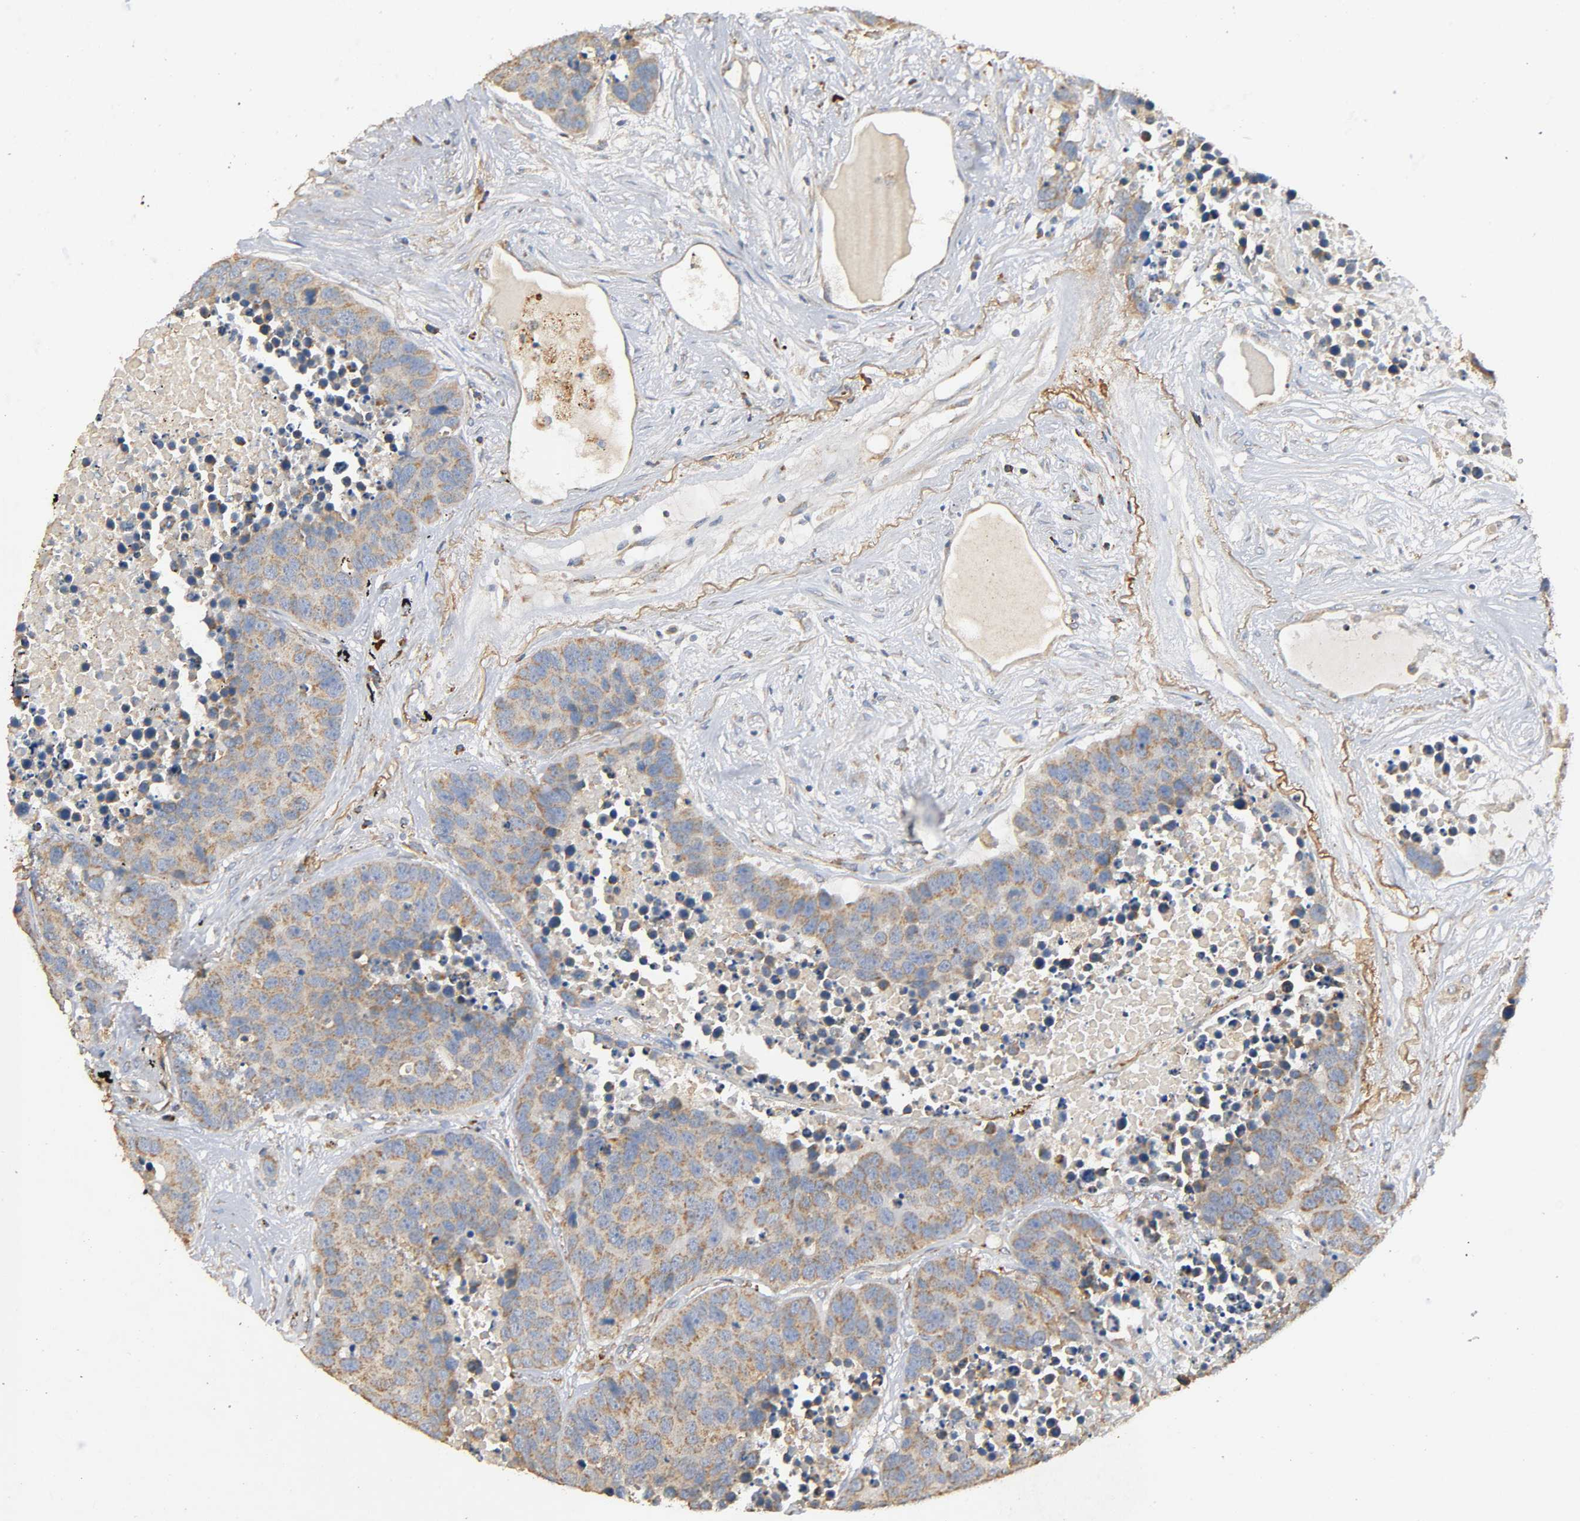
{"staining": {"intensity": "weak", "quantity": "25%-75%", "location": "cytoplasmic/membranous"}, "tissue": "carcinoid", "cell_type": "Tumor cells", "image_type": "cancer", "snomed": [{"axis": "morphology", "description": "Carcinoid, malignant, NOS"}, {"axis": "topography", "description": "Lung"}], "caption": "Immunohistochemistry (IHC) histopathology image of neoplastic tissue: carcinoid (malignant) stained using immunohistochemistry exhibits low levels of weak protein expression localized specifically in the cytoplasmic/membranous of tumor cells, appearing as a cytoplasmic/membranous brown color.", "gene": "NDUFS3", "patient": {"sex": "male", "age": 60}}